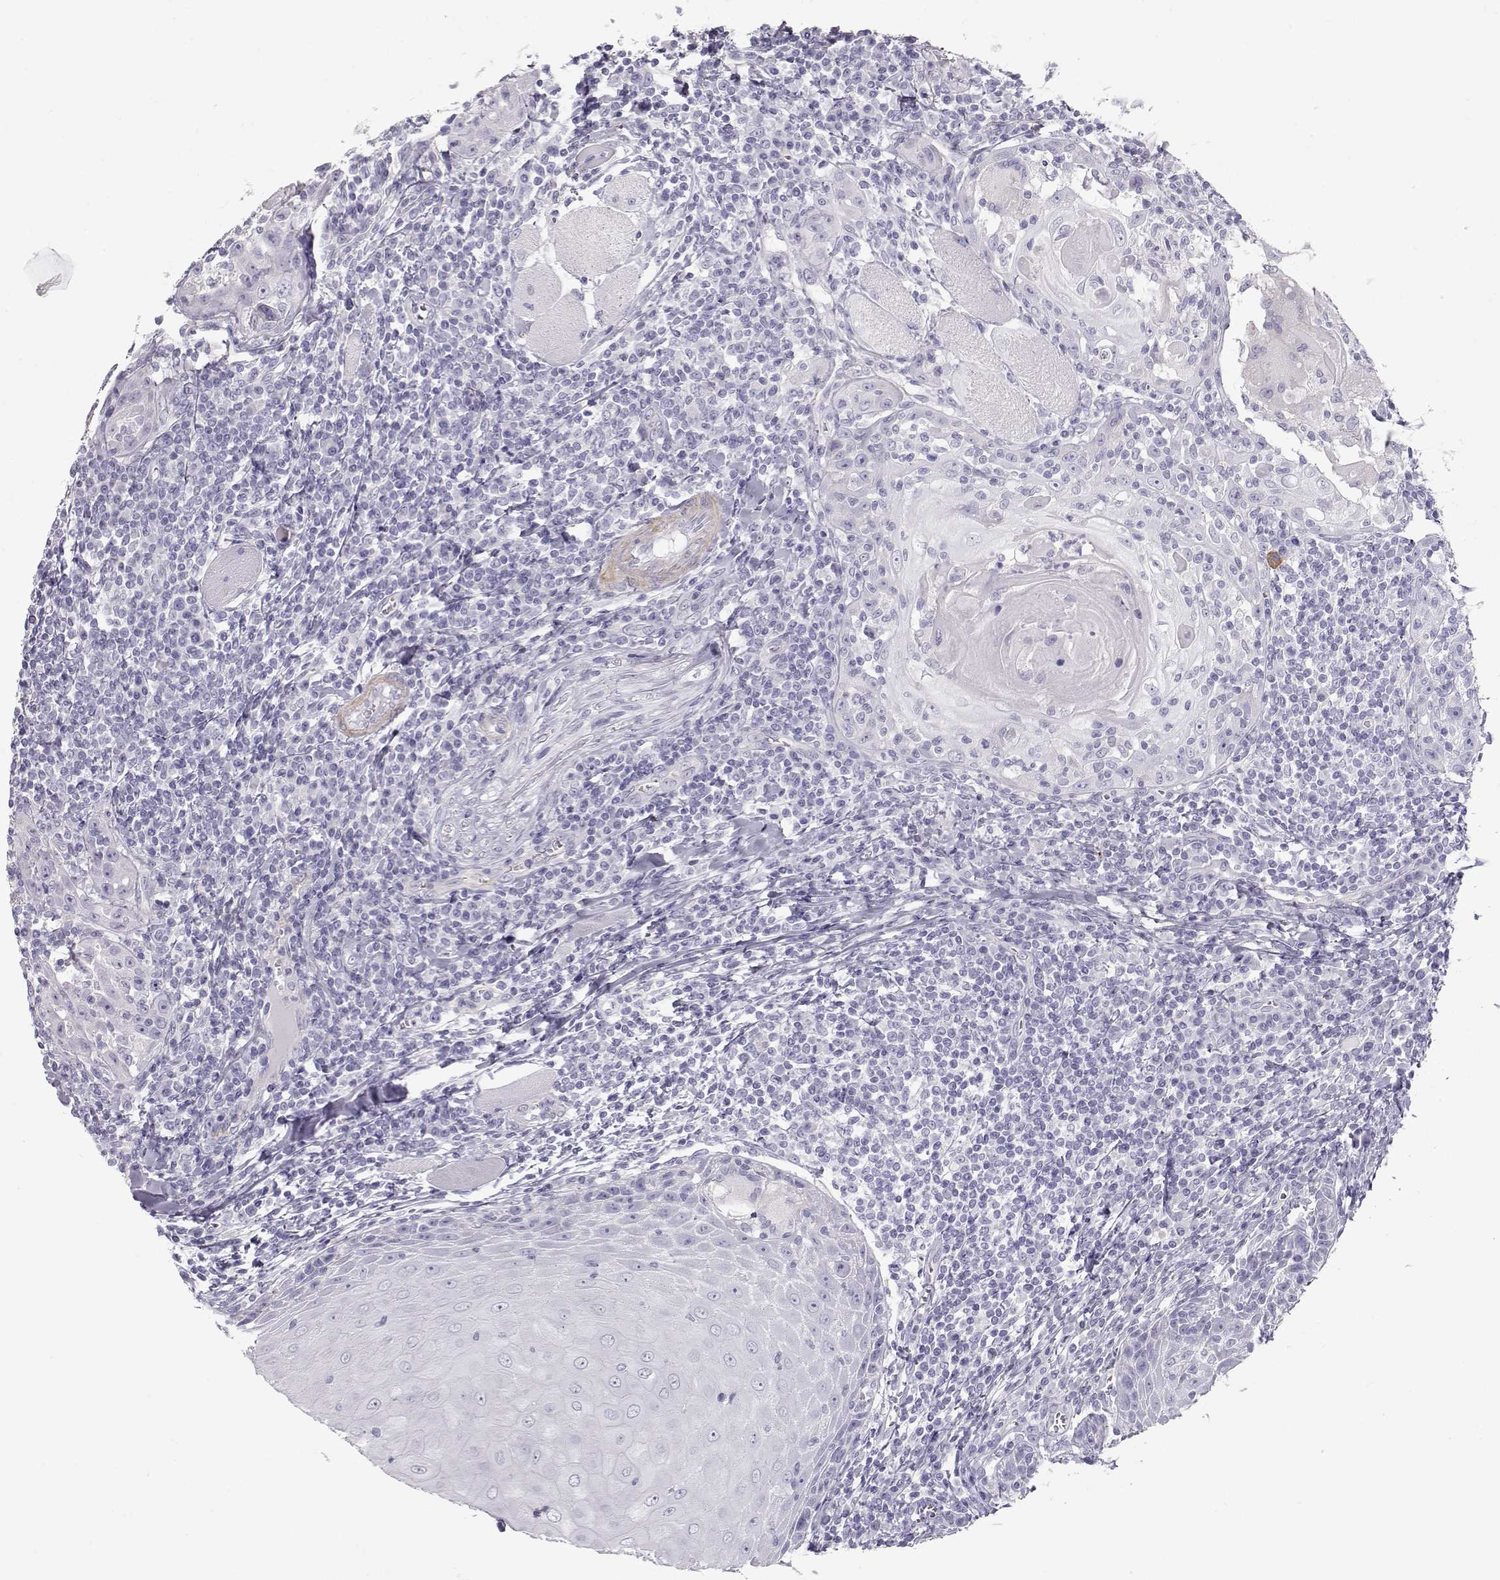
{"staining": {"intensity": "negative", "quantity": "none", "location": "none"}, "tissue": "head and neck cancer", "cell_type": "Tumor cells", "image_type": "cancer", "snomed": [{"axis": "morphology", "description": "Normal tissue, NOS"}, {"axis": "morphology", "description": "Squamous cell carcinoma, NOS"}, {"axis": "topography", "description": "Oral tissue"}, {"axis": "topography", "description": "Head-Neck"}], "caption": "The histopathology image displays no significant staining in tumor cells of squamous cell carcinoma (head and neck). The staining is performed using DAB (3,3'-diaminobenzidine) brown chromogen with nuclei counter-stained in using hematoxylin.", "gene": "SLITRK3", "patient": {"sex": "male", "age": 52}}